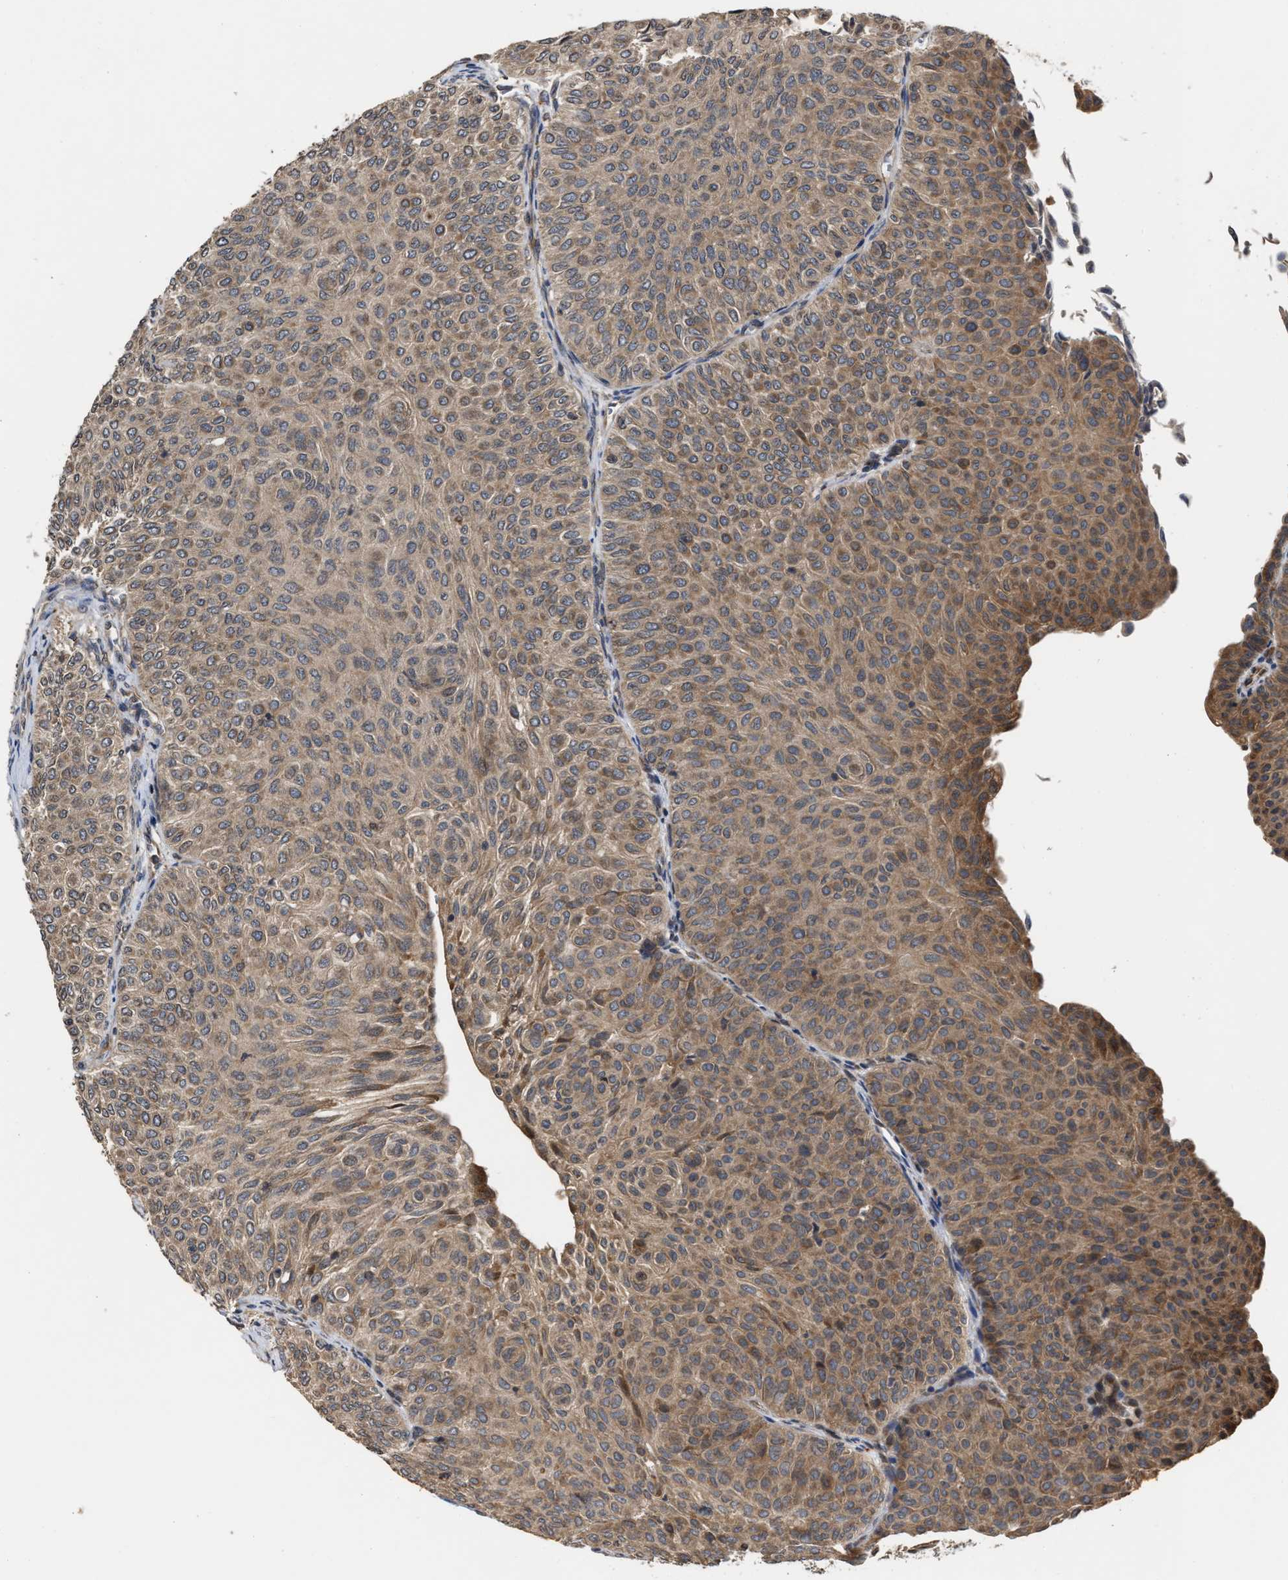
{"staining": {"intensity": "moderate", "quantity": ">75%", "location": "cytoplasmic/membranous"}, "tissue": "urothelial cancer", "cell_type": "Tumor cells", "image_type": "cancer", "snomed": [{"axis": "morphology", "description": "Urothelial carcinoma, Low grade"}, {"axis": "topography", "description": "Urinary bladder"}], "caption": "Protein staining demonstrates moderate cytoplasmic/membranous positivity in approximately >75% of tumor cells in urothelial carcinoma (low-grade).", "gene": "SAR1A", "patient": {"sex": "male", "age": 78}}